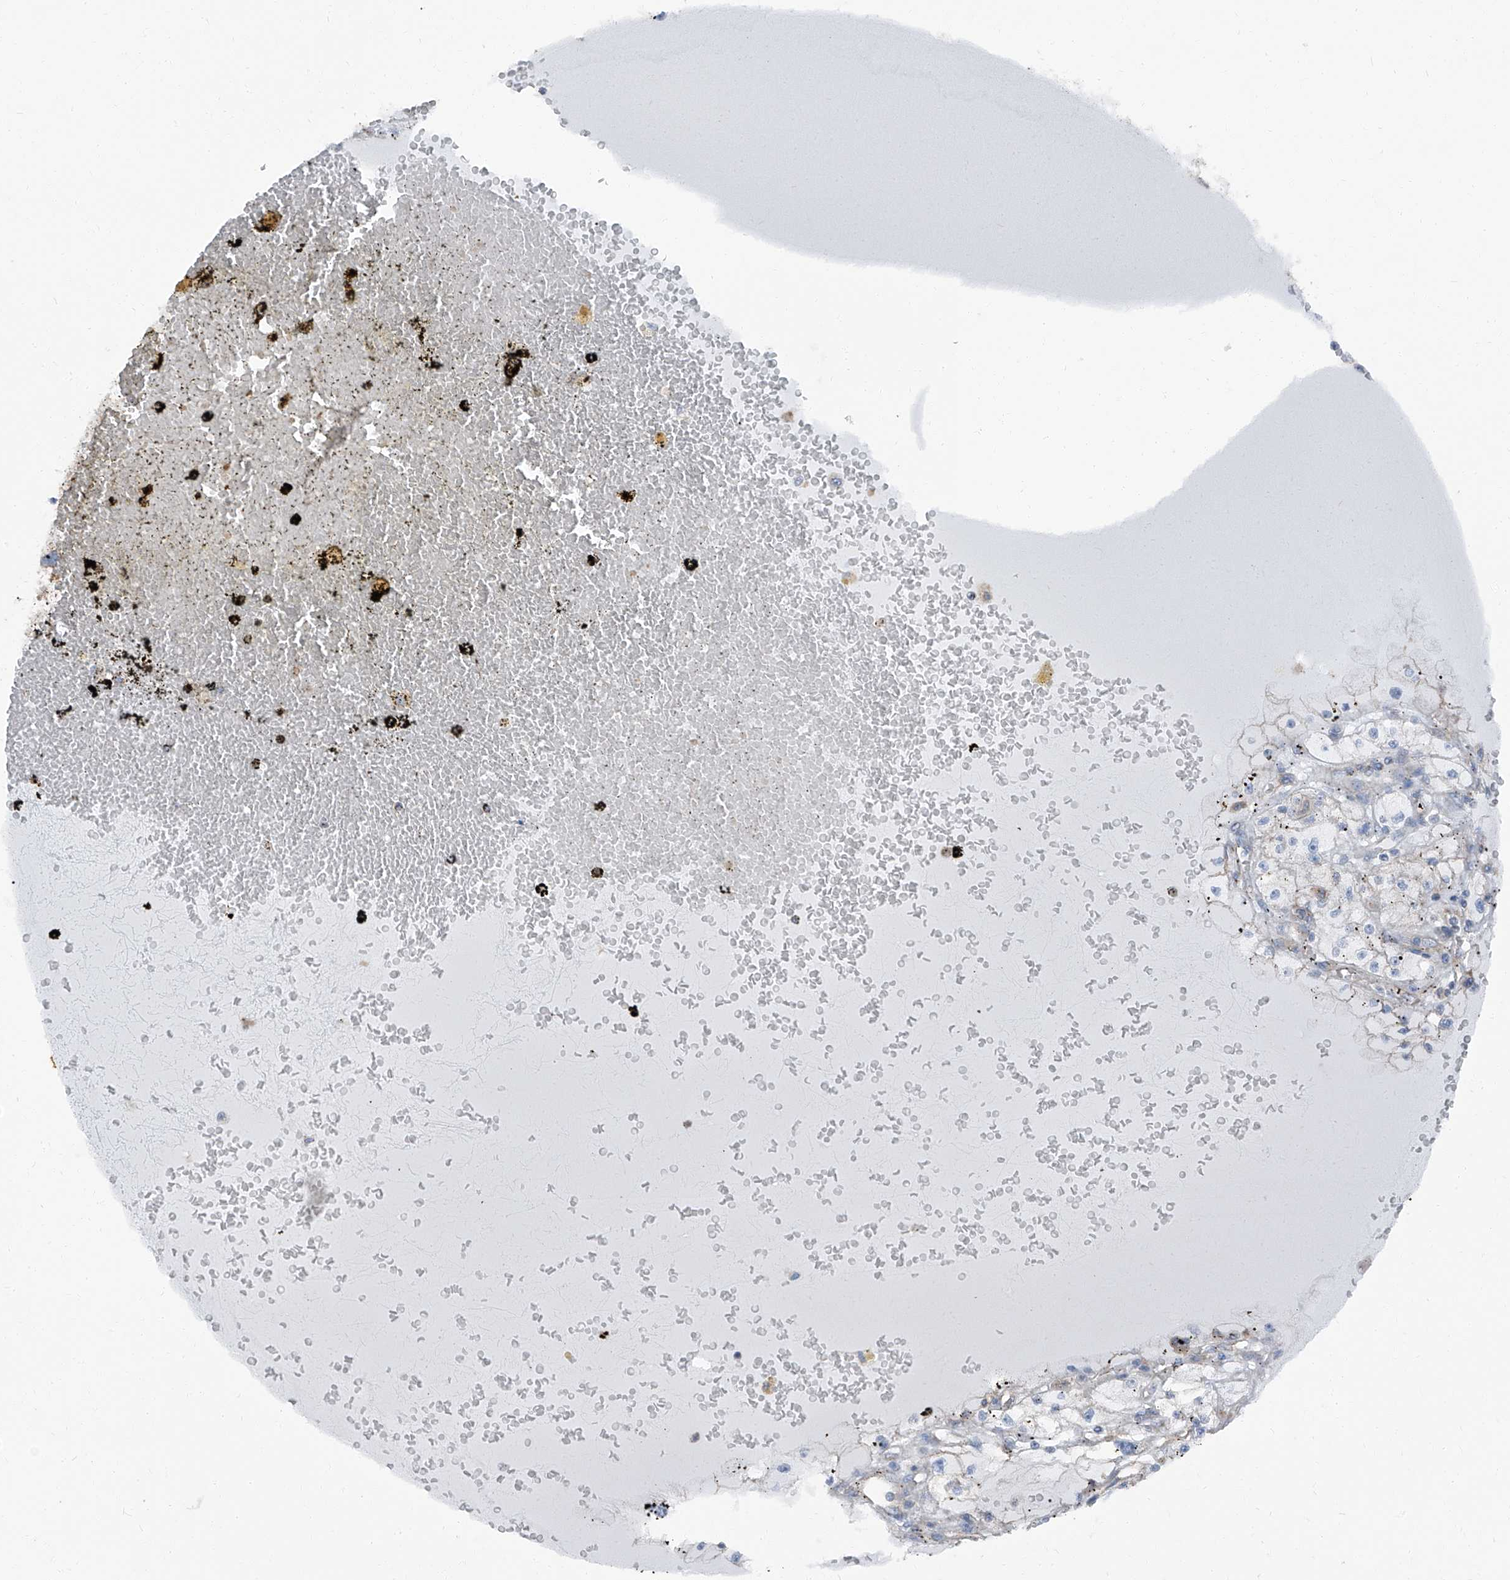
{"staining": {"intensity": "negative", "quantity": "none", "location": "none"}, "tissue": "renal cancer", "cell_type": "Tumor cells", "image_type": "cancer", "snomed": [{"axis": "morphology", "description": "Adenocarcinoma, NOS"}, {"axis": "topography", "description": "Kidney"}], "caption": "Immunohistochemical staining of human renal cancer displays no significant staining in tumor cells. (DAB immunohistochemistry, high magnification).", "gene": "GPR142", "patient": {"sex": "male", "age": 56}}